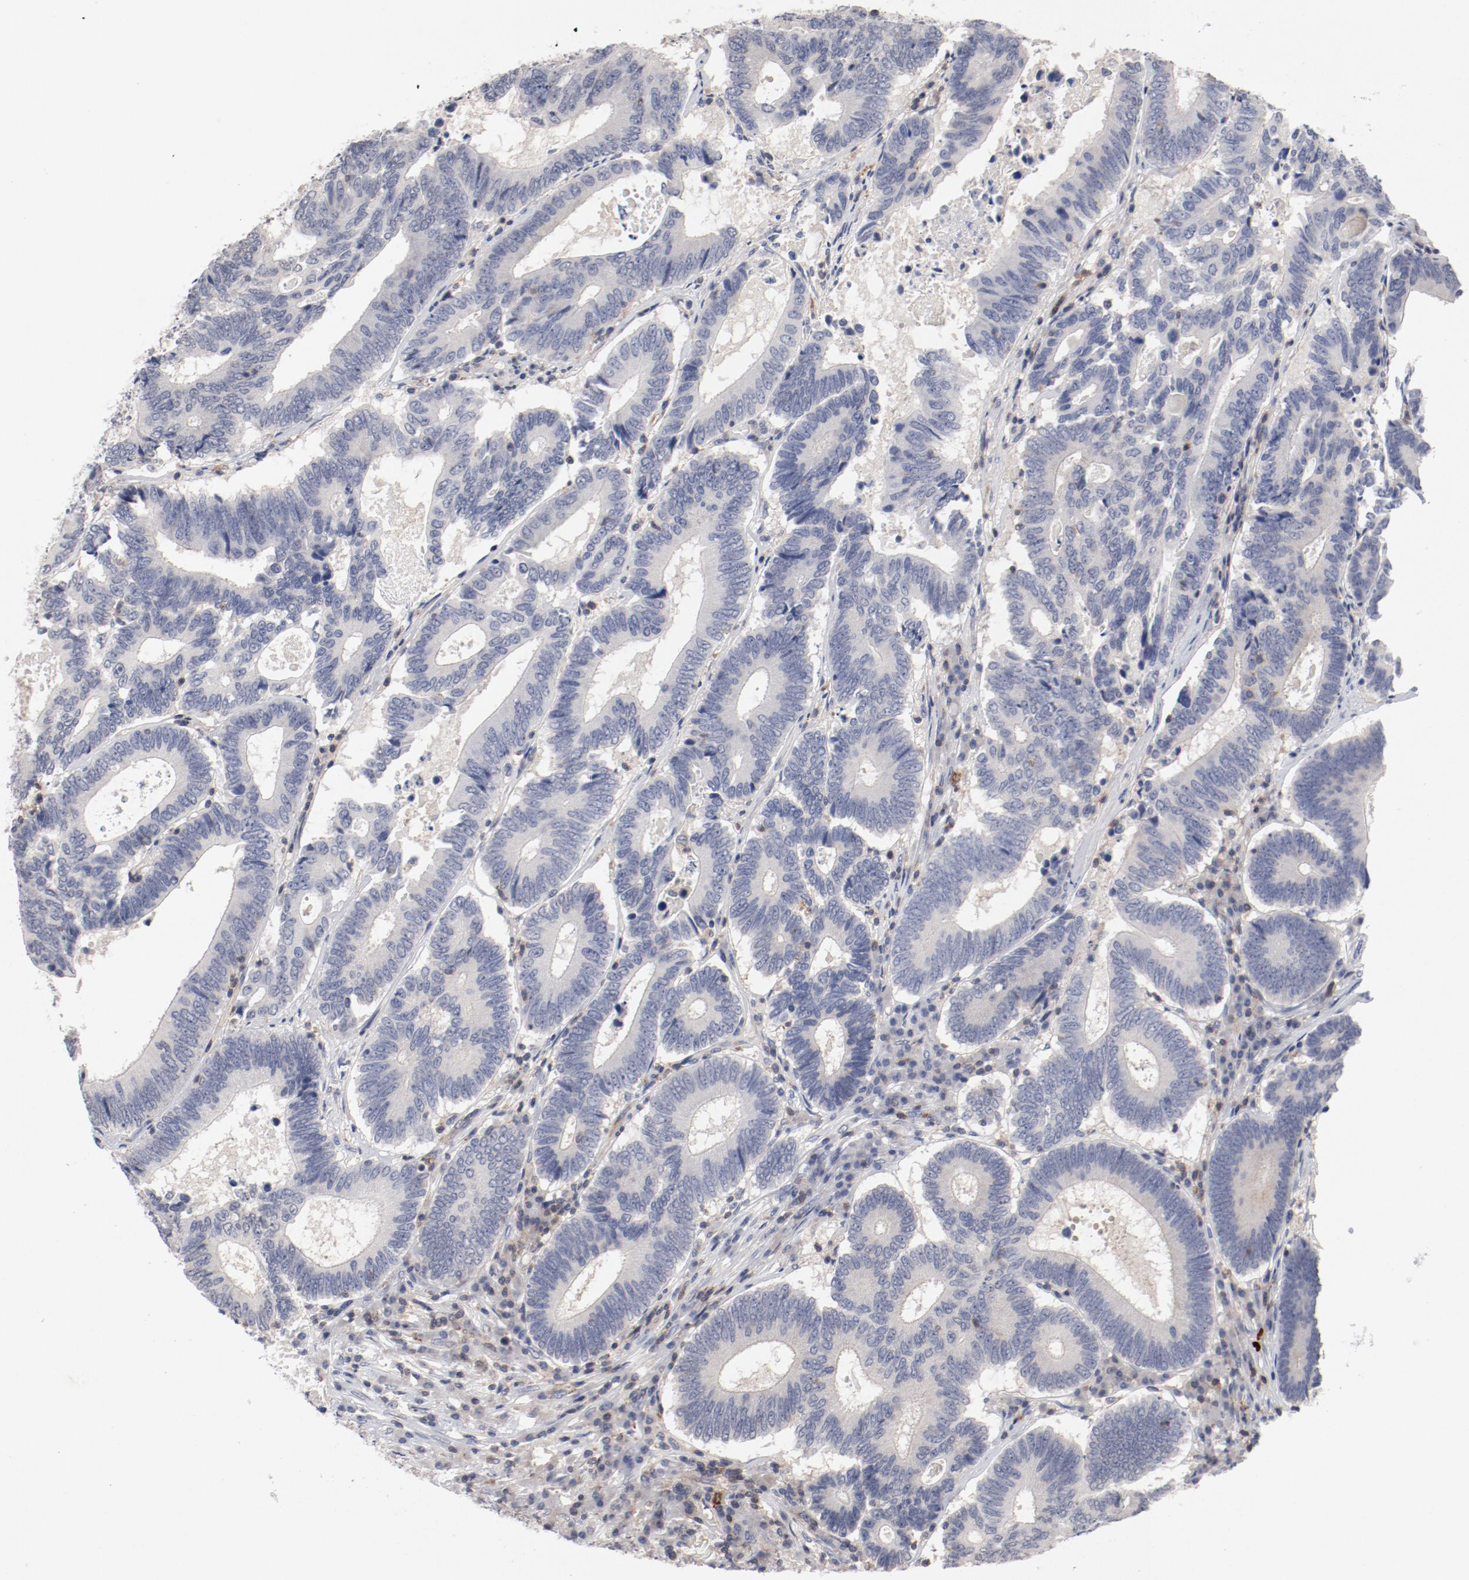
{"staining": {"intensity": "negative", "quantity": "none", "location": "none"}, "tissue": "colorectal cancer", "cell_type": "Tumor cells", "image_type": "cancer", "snomed": [{"axis": "morphology", "description": "Adenocarcinoma, NOS"}, {"axis": "topography", "description": "Colon"}], "caption": "Photomicrograph shows no significant protein expression in tumor cells of adenocarcinoma (colorectal).", "gene": "CBL", "patient": {"sex": "female", "age": 78}}